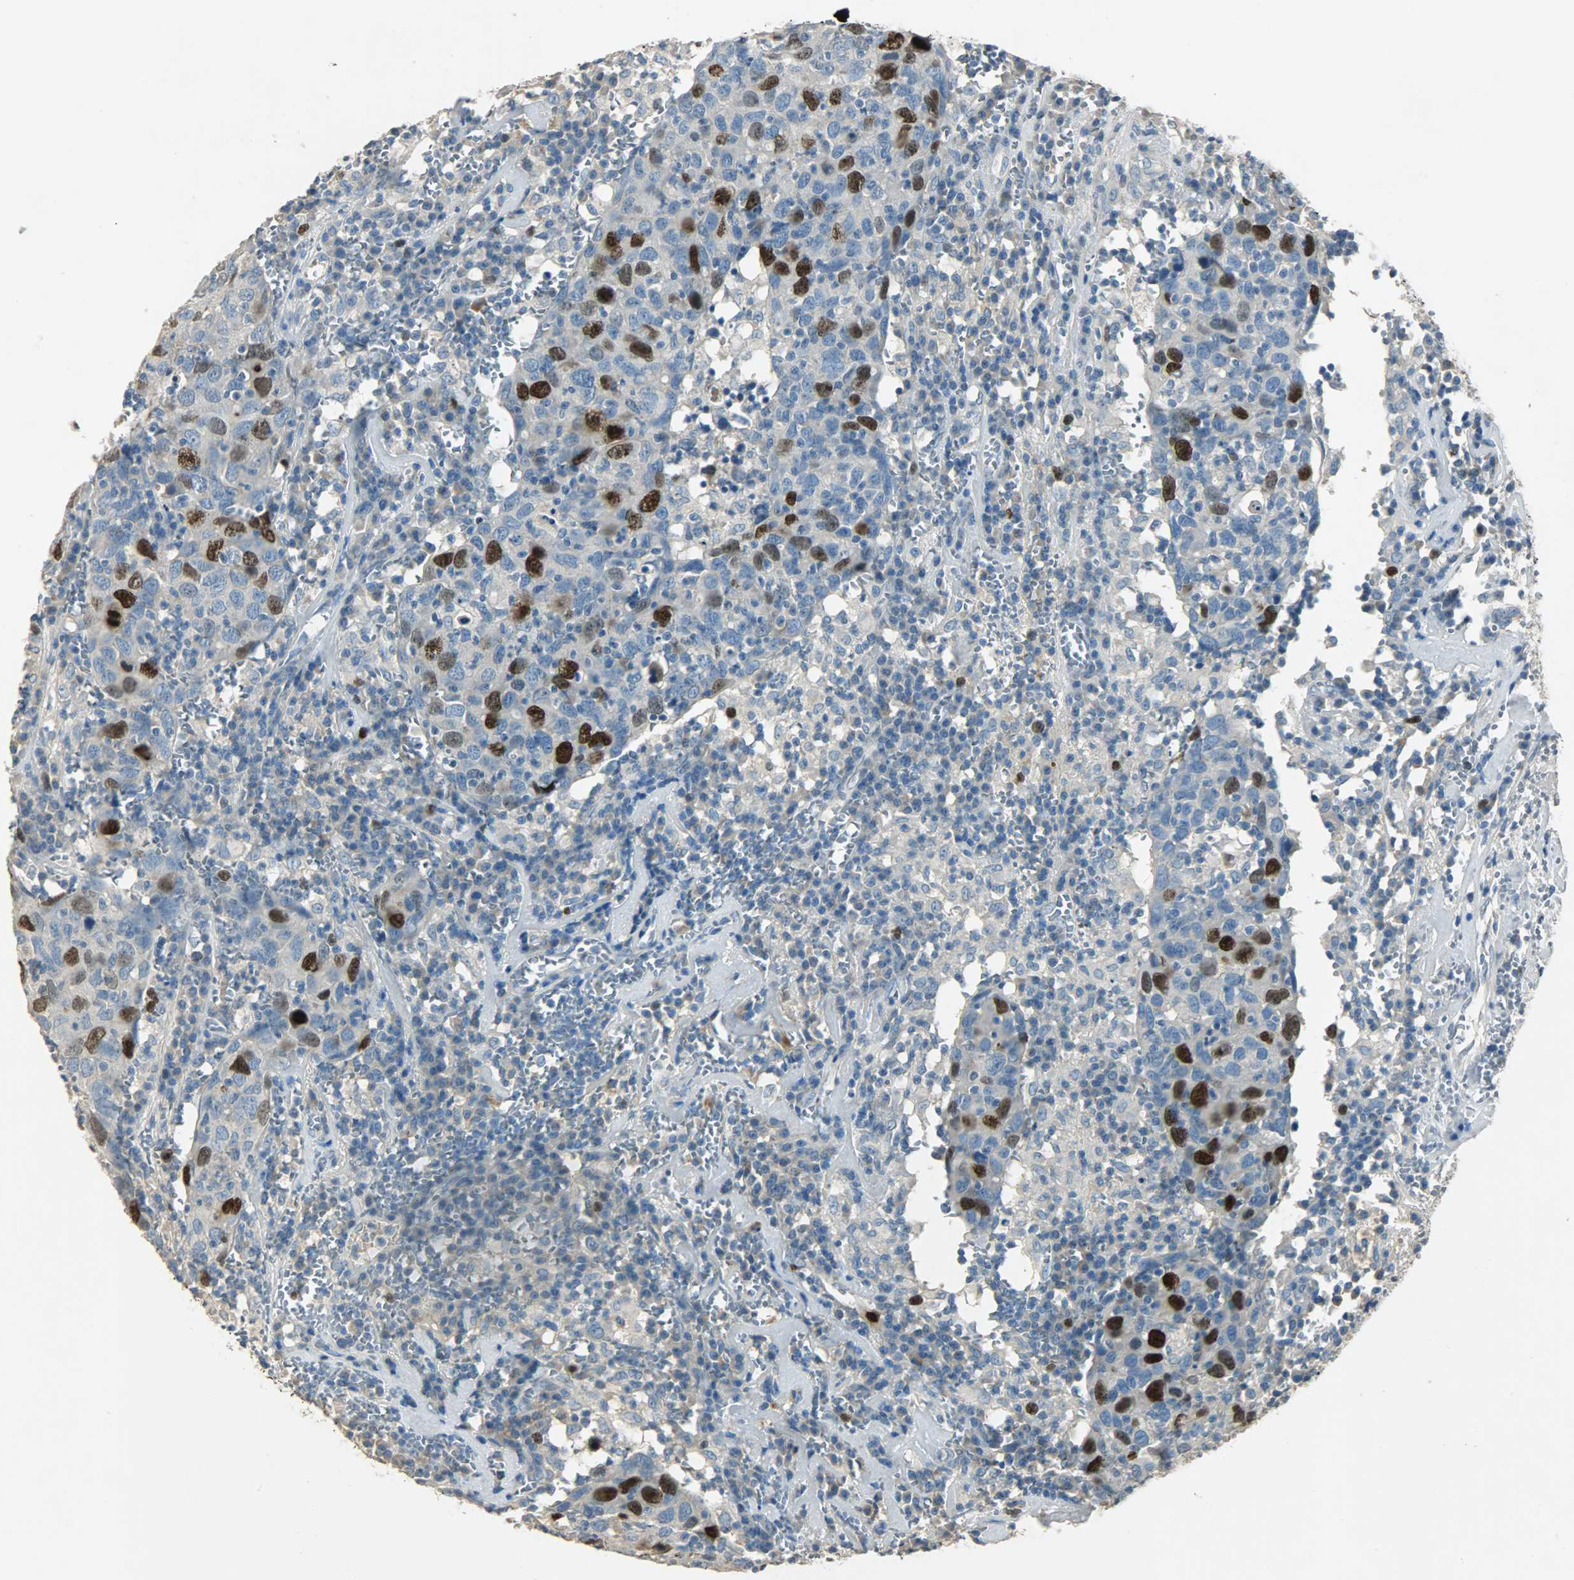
{"staining": {"intensity": "strong", "quantity": "<25%", "location": "cytoplasmic/membranous,nuclear"}, "tissue": "head and neck cancer", "cell_type": "Tumor cells", "image_type": "cancer", "snomed": [{"axis": "morphology", "description": "Adenocarcinoma, NOS"}, {"axis": "topography", "description": "Salivary gland"}, {"axis": "topography", "description": "Head-Neck"}], "caption": "Human adenocarcinoma (head and neck) stained with a brown dye demonstrates strong cytoplasmic/membranous and nuclear positive staining in approximately <25% of tumor cells.", "gene": "TPX2", "patient": {"sex": "female", "age": 65}}